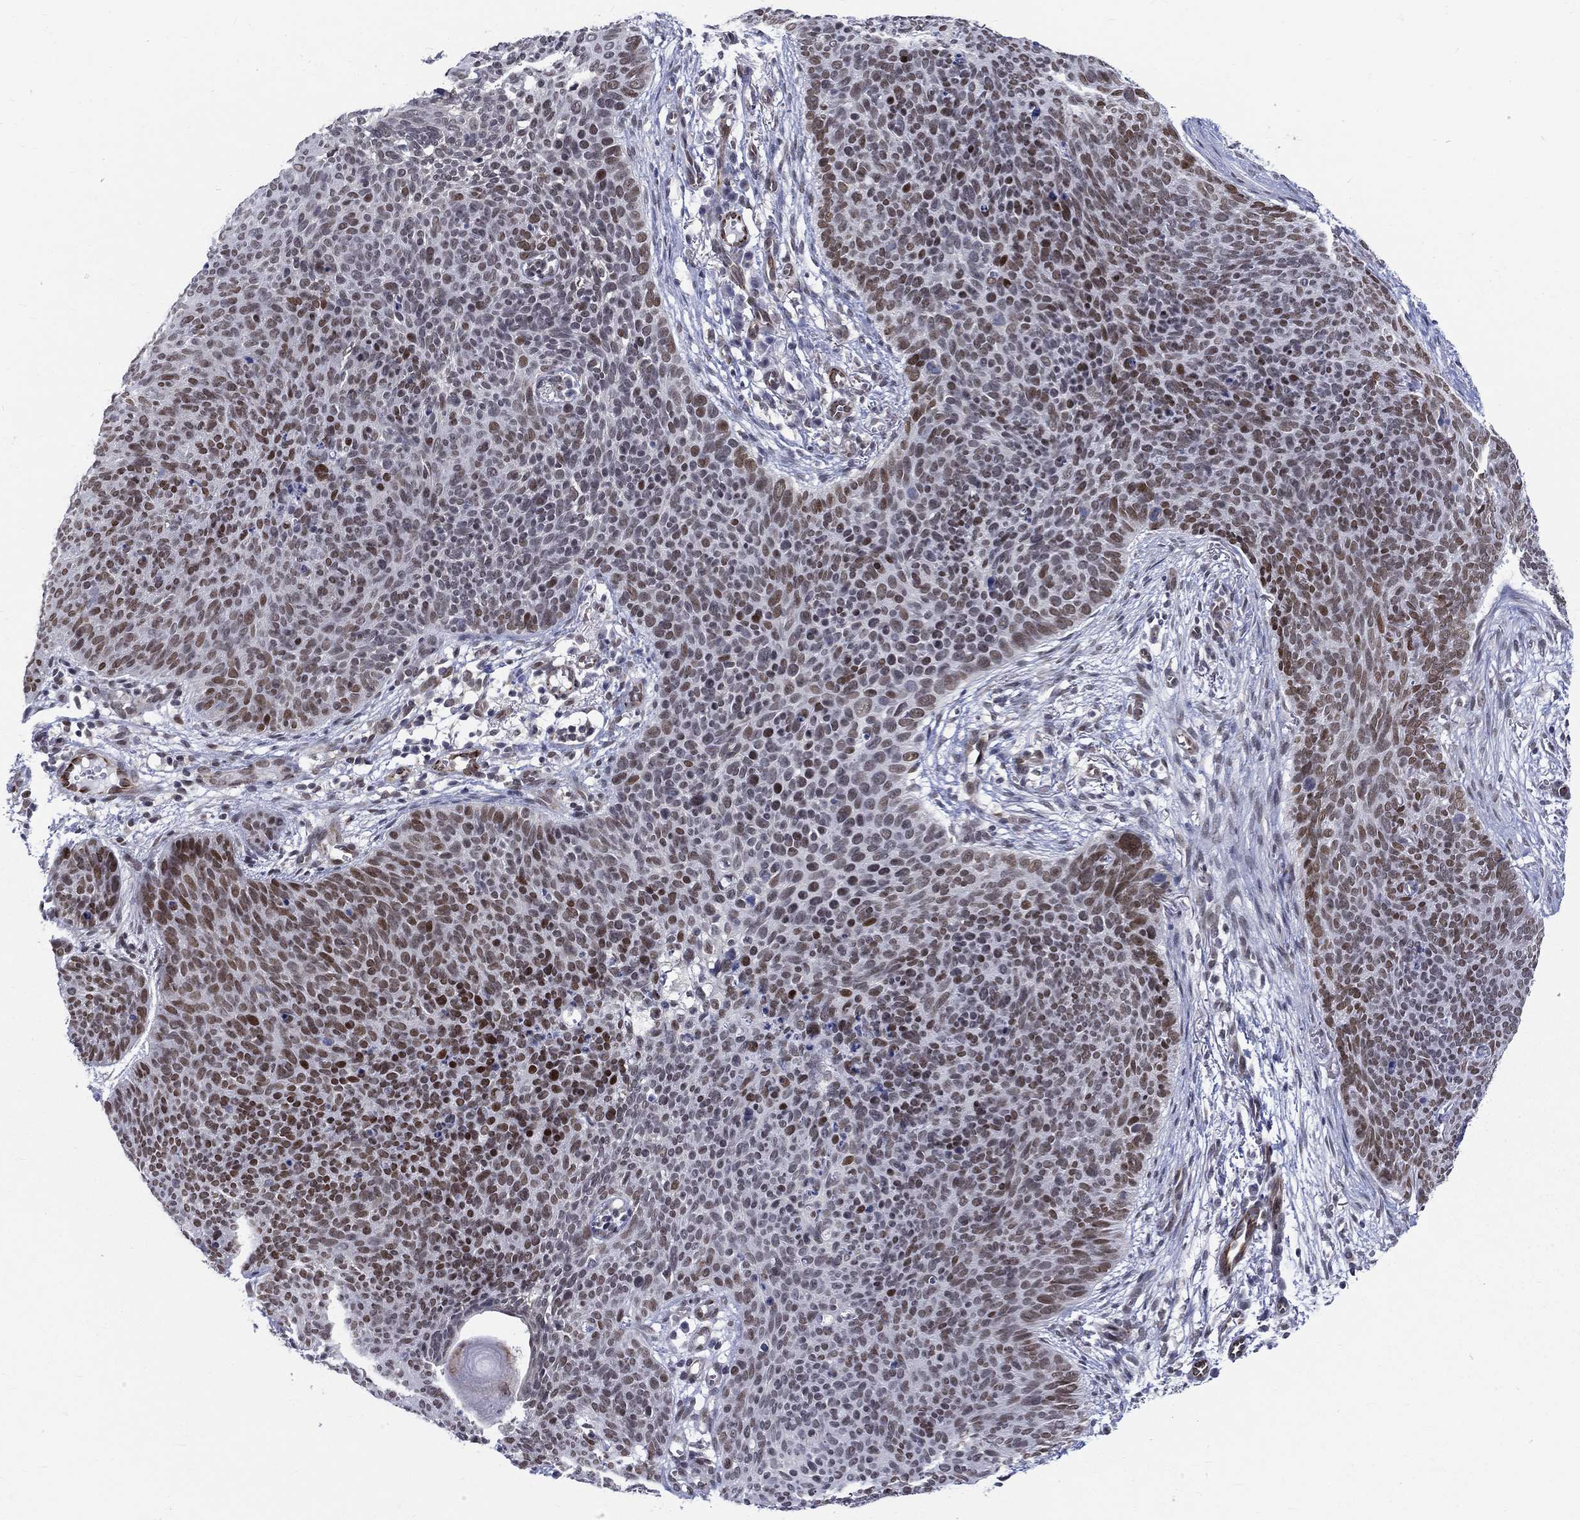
{"staining": {"intensity": "strong", "quantity": "25%-75%", "location": "nuclear"}, "tissue": "skin cancer", "cell_type": "Tumor cells", "image_type": "cancer", "snomed": [{"axis": "morphology", "description": "Basal cell carcinoma"}, {"axis": "topography", "description": "Skin"}], "caption": "Skin basal cell carcinoma was stained to show a protein in brown. There is high levels of strong nuclear staining in approximately 25%-75% of tumor cells.", "gene": "ST6GALNAC1", "patient": {"sex": "male", "age": 64}}